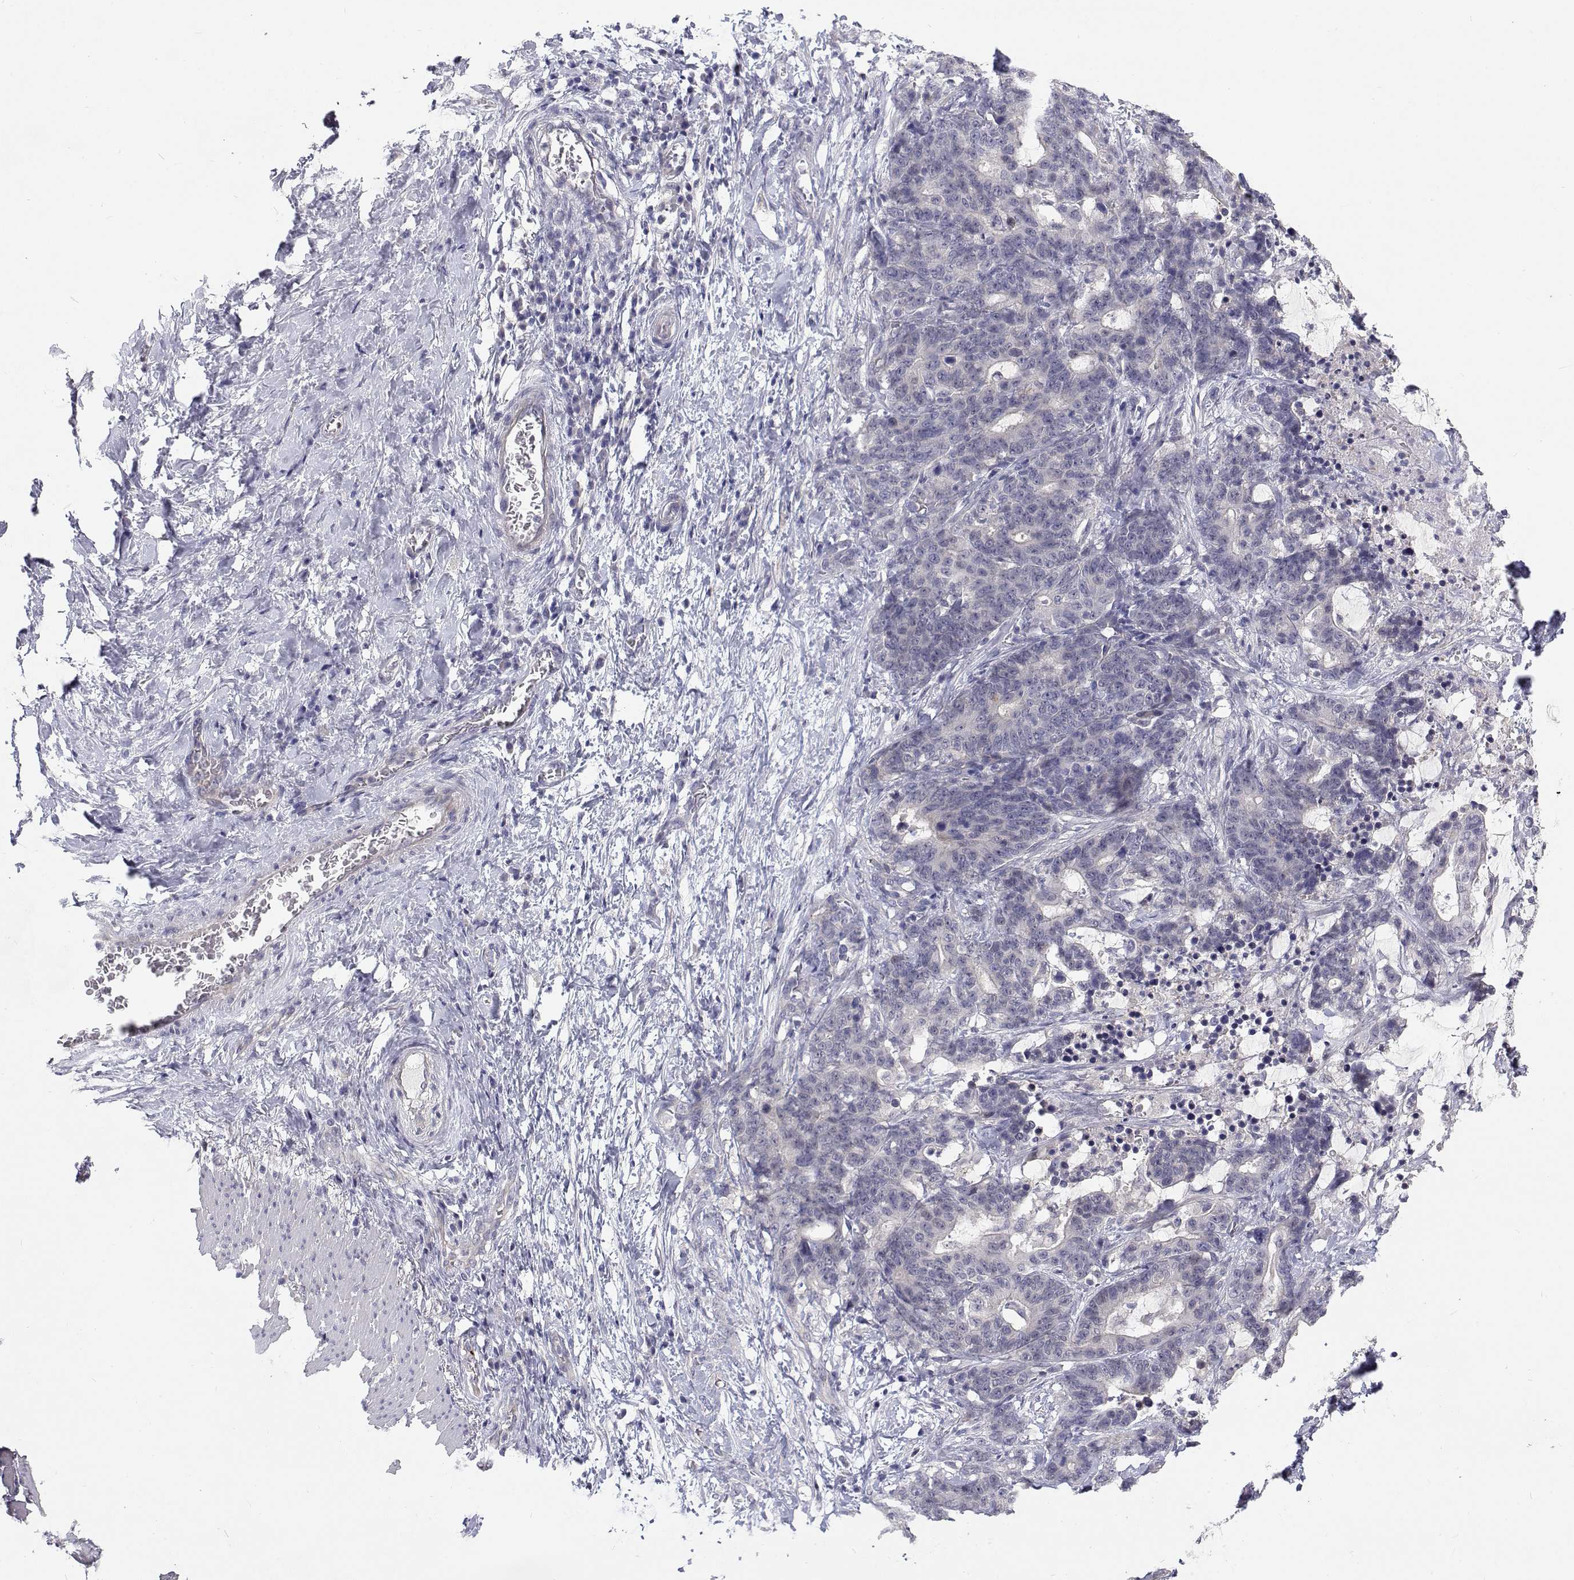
{"staining": {"intensity": "negative", "quantity": "none", "location": "none"}, "tissue": "stomach cancer", "cell_type": "Tumor cells", "image_type": "cancer", "snomed": [{"axis": "morphology", "description": "Normal tissue, NOS"}, {"axis": "morphology", "description": "Adenocarcinoma, NOS"}, {"axis": "topography", "description": "Stomach"}], "caption": "Tumor cells are negative for protein expression in human adenocarcinoma (stomach).", "gene": "MYPN", "patient": {"sex": "female", "age": 64}}